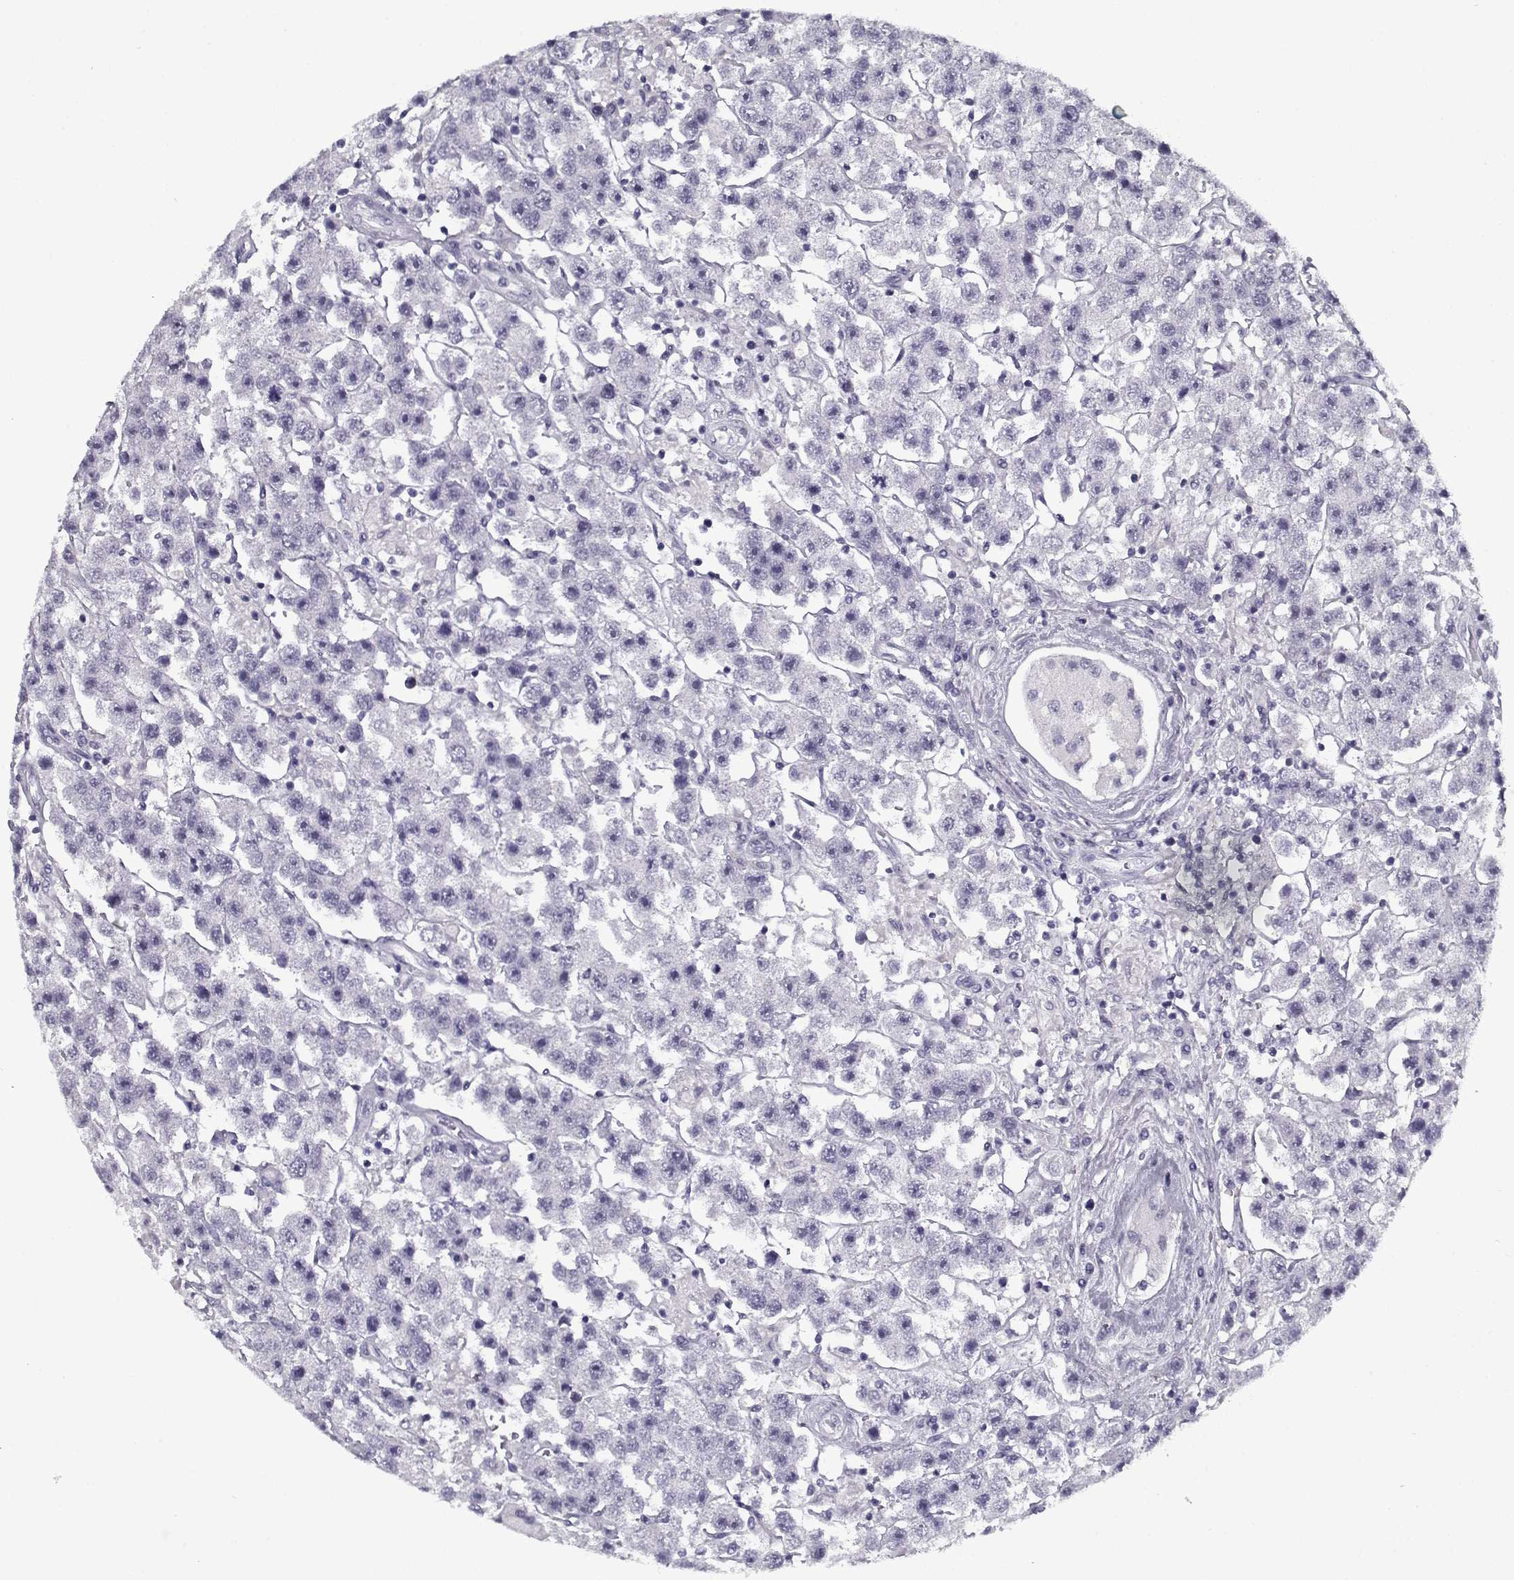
{"staining": {"intensity": "negative", "quantity": "none", "location": "none"}, "tissue": "testis cancer", "cell_type": "Tumor cells", "image_type": "cancer", "snomed": [{"axis": "morphology", "description": "Seminoma, NOS"}, {"axis": "topography", "description": "Testis"}], "caption": "Human testis cancer stained for a protein using immunohistochemistry (IHC) reveals no expression in tumor cells.", "gene": "SPACA9", "patient": {"sex": "male", "age": 45}}